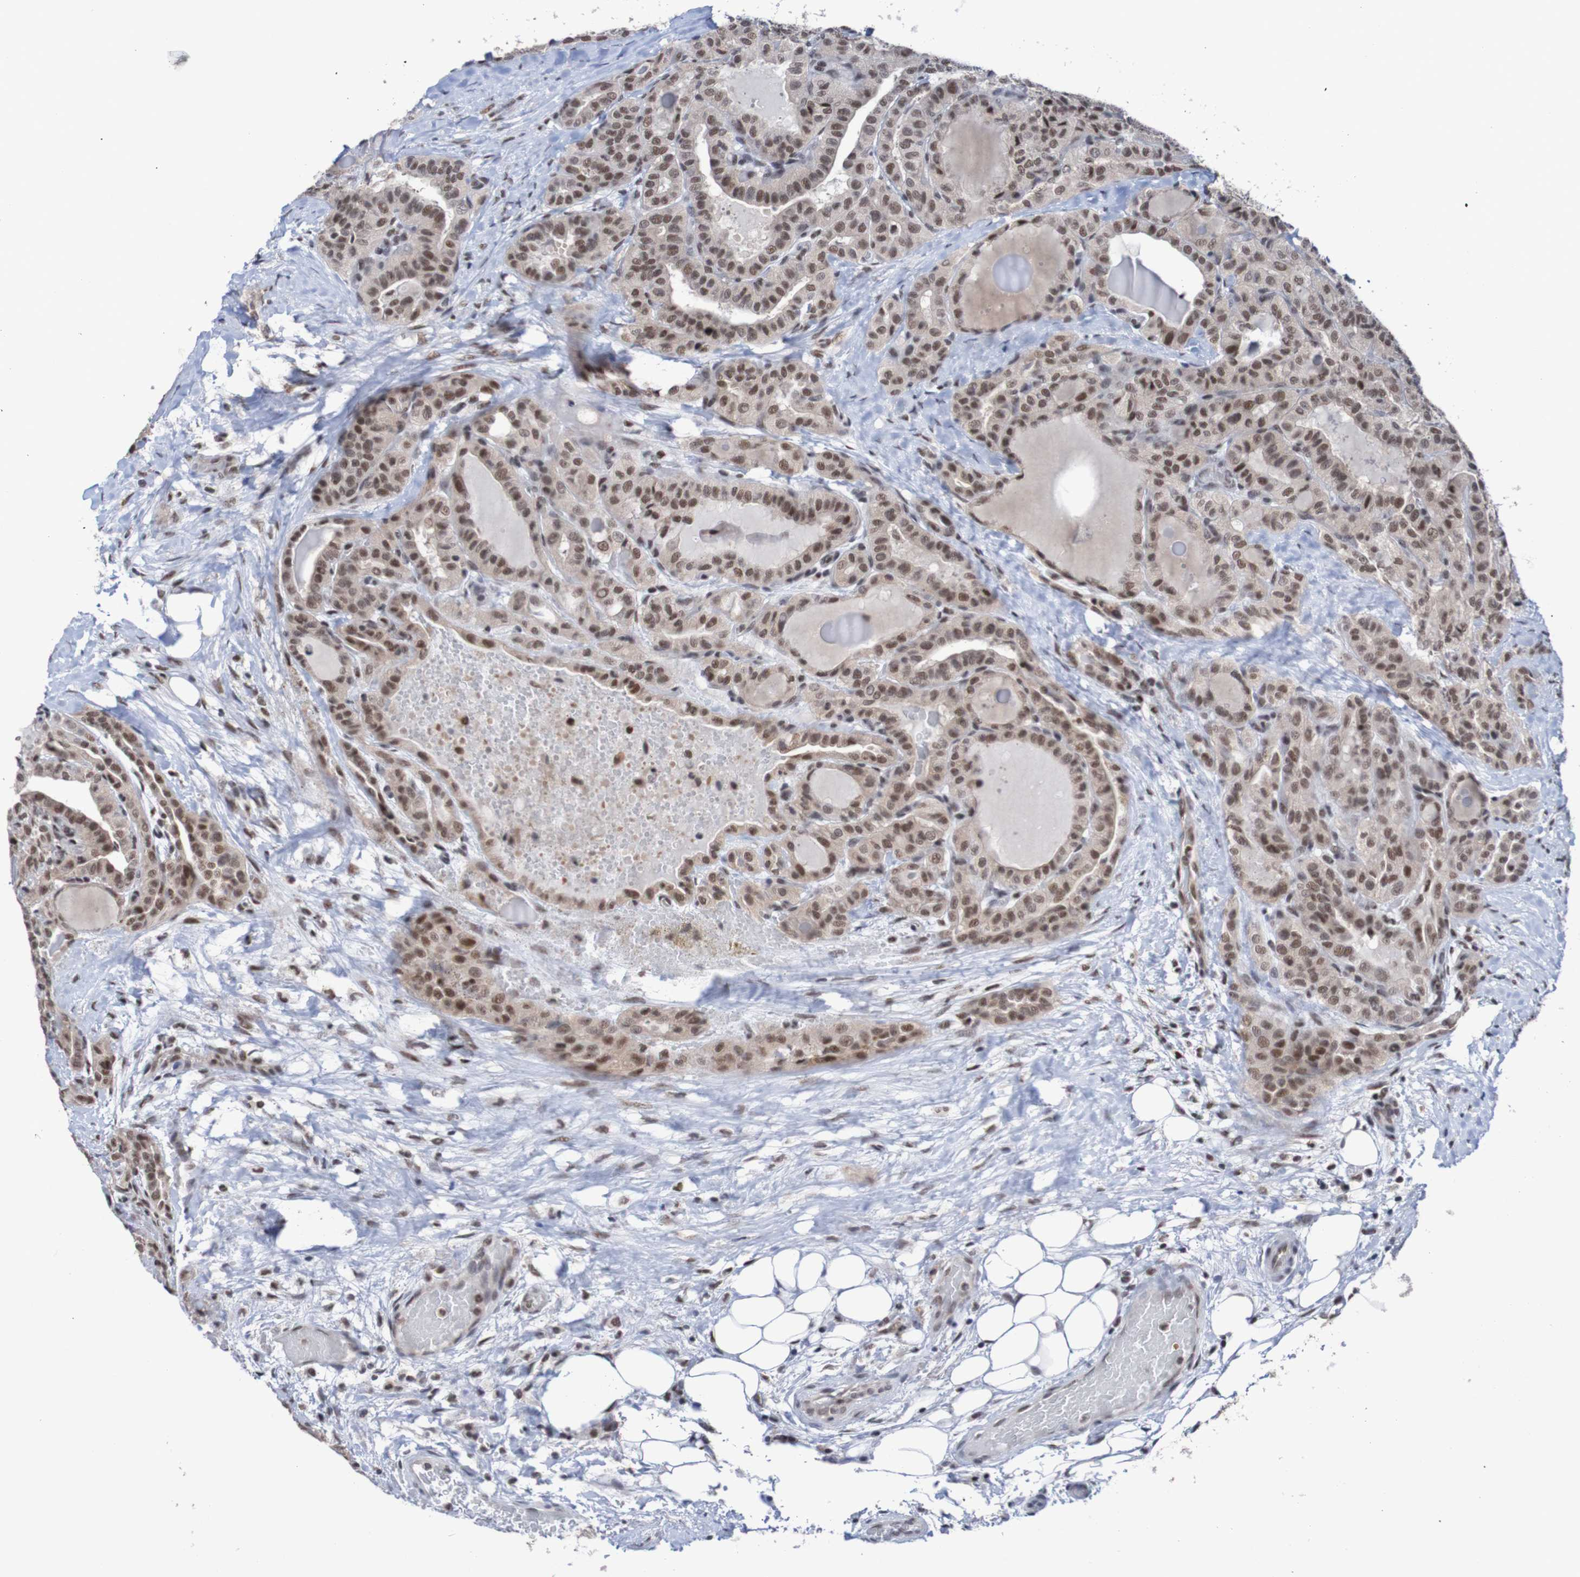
{"staining": {"intensity": "weak", "quantity": ">75%", "location": "nuclear"}, "tissue": "thyroid cancer", "cell_type": "Tumor cells", "image_type": "cancer", "snomed": [{"axis": "morphology", "description": "Papillary adenocarcinoma, NOS"}, {"axis": "topography", "description": "Thyroid gland"}], "caption": "A histopathology image of thyroid papillary adenocarcinoma stained for a protein demonstrates weak nuclear brown staining in tumor cells.", "gene": "CDC5L", "patient": {"sex": "male", "age": 77}}